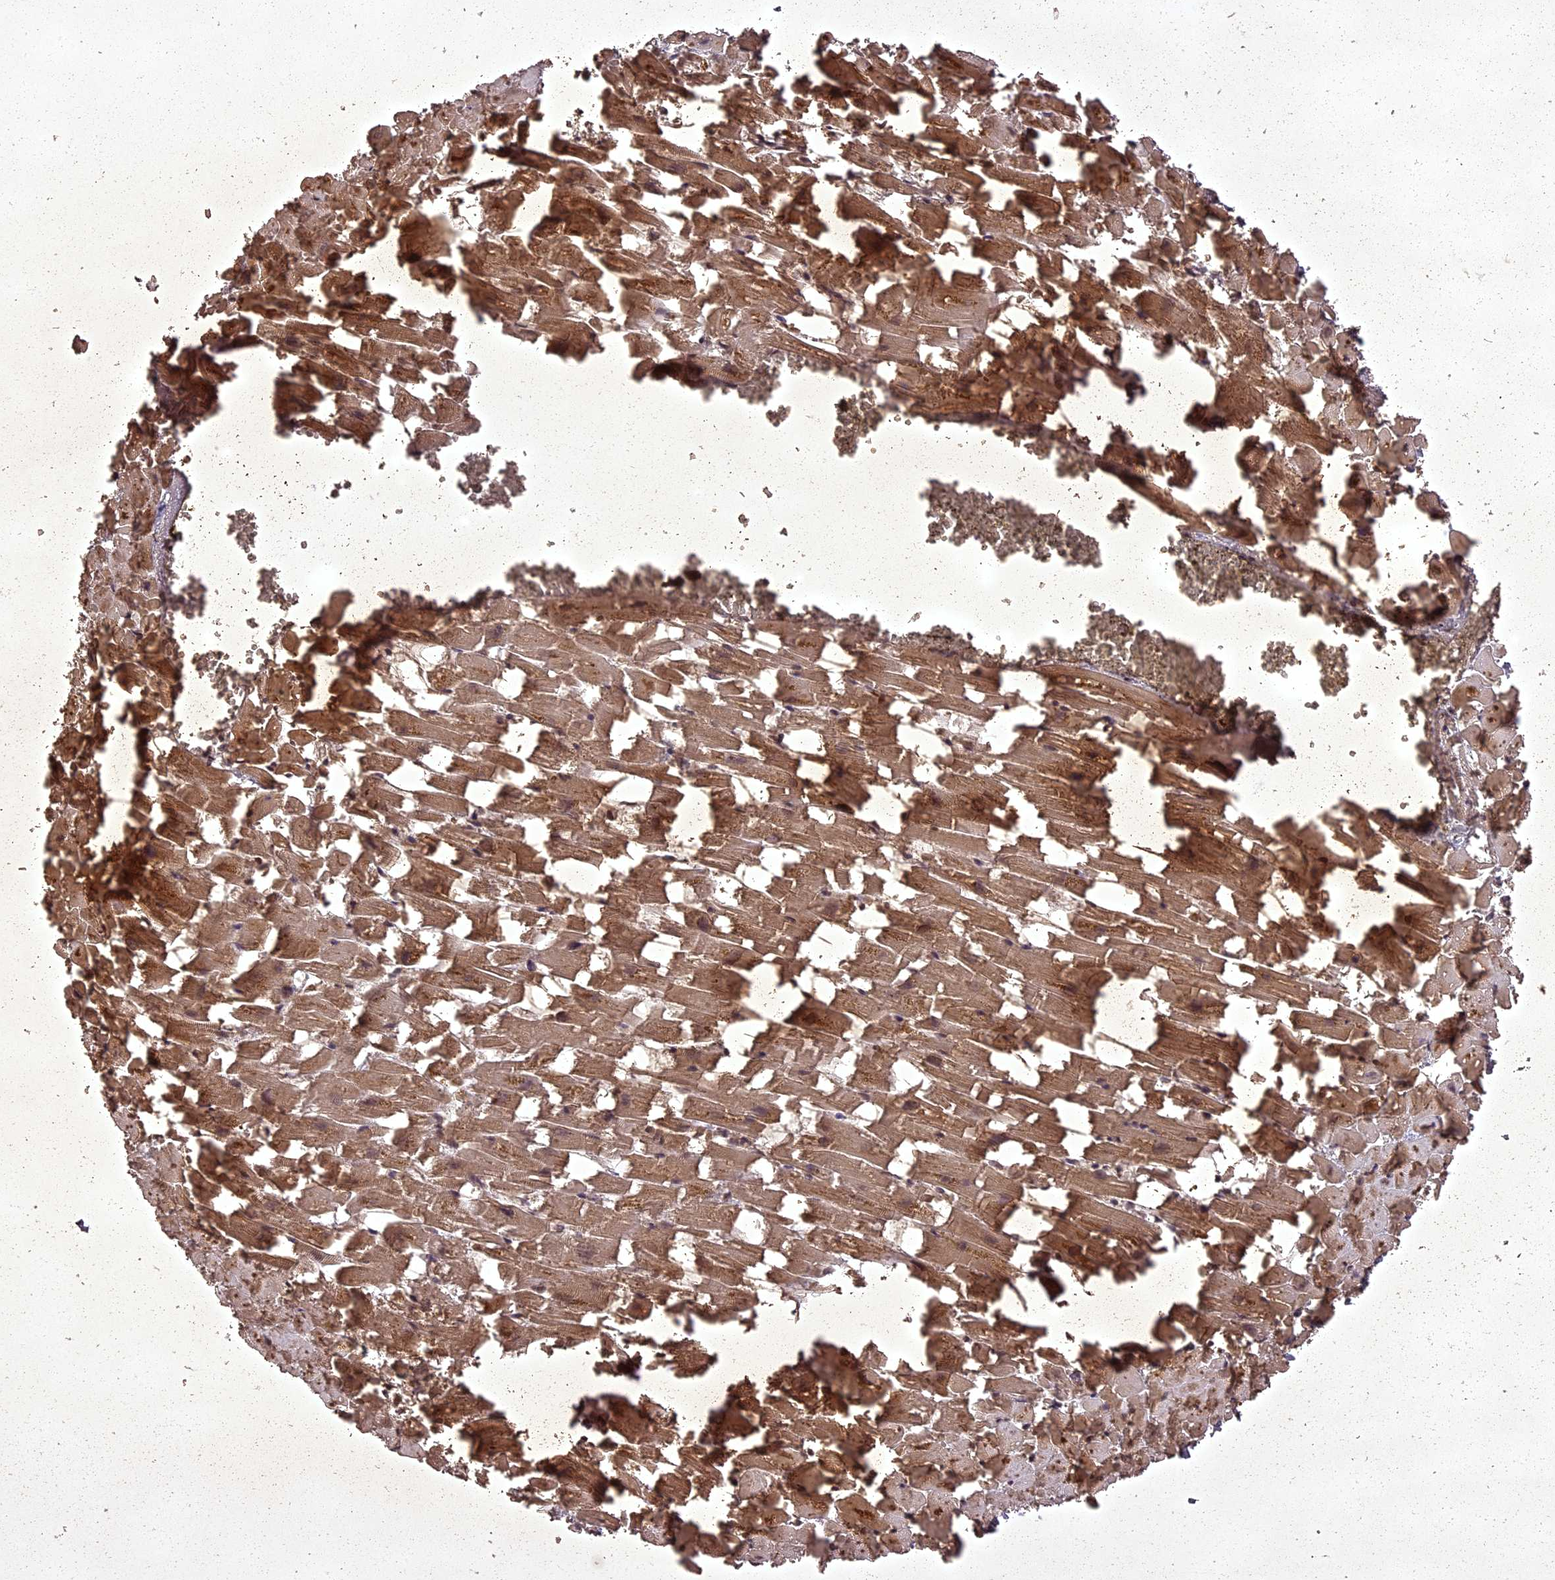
{"staining": {"intensity": "moderate", "quantity": ">75%", "location": "cytoplasmic/membranous"}, "tissue": "heart muscle", "cell_type": "Cardiomyocytes", "image_type": "normal", "snomed": [{"axis": "morphology", "description": "Normal tissue, NOS"}, {"axis": "topography", "description": "Heart"}], "caption": "IHC of unremarkable human heart muscle displays medium levels of moderate cytoplasmic/membranous staining in about >75% of cardiomyocytes. Nuclei are stained in blue.", "gene": "ING5", "patient": {"sex": "female", "age": 64}}